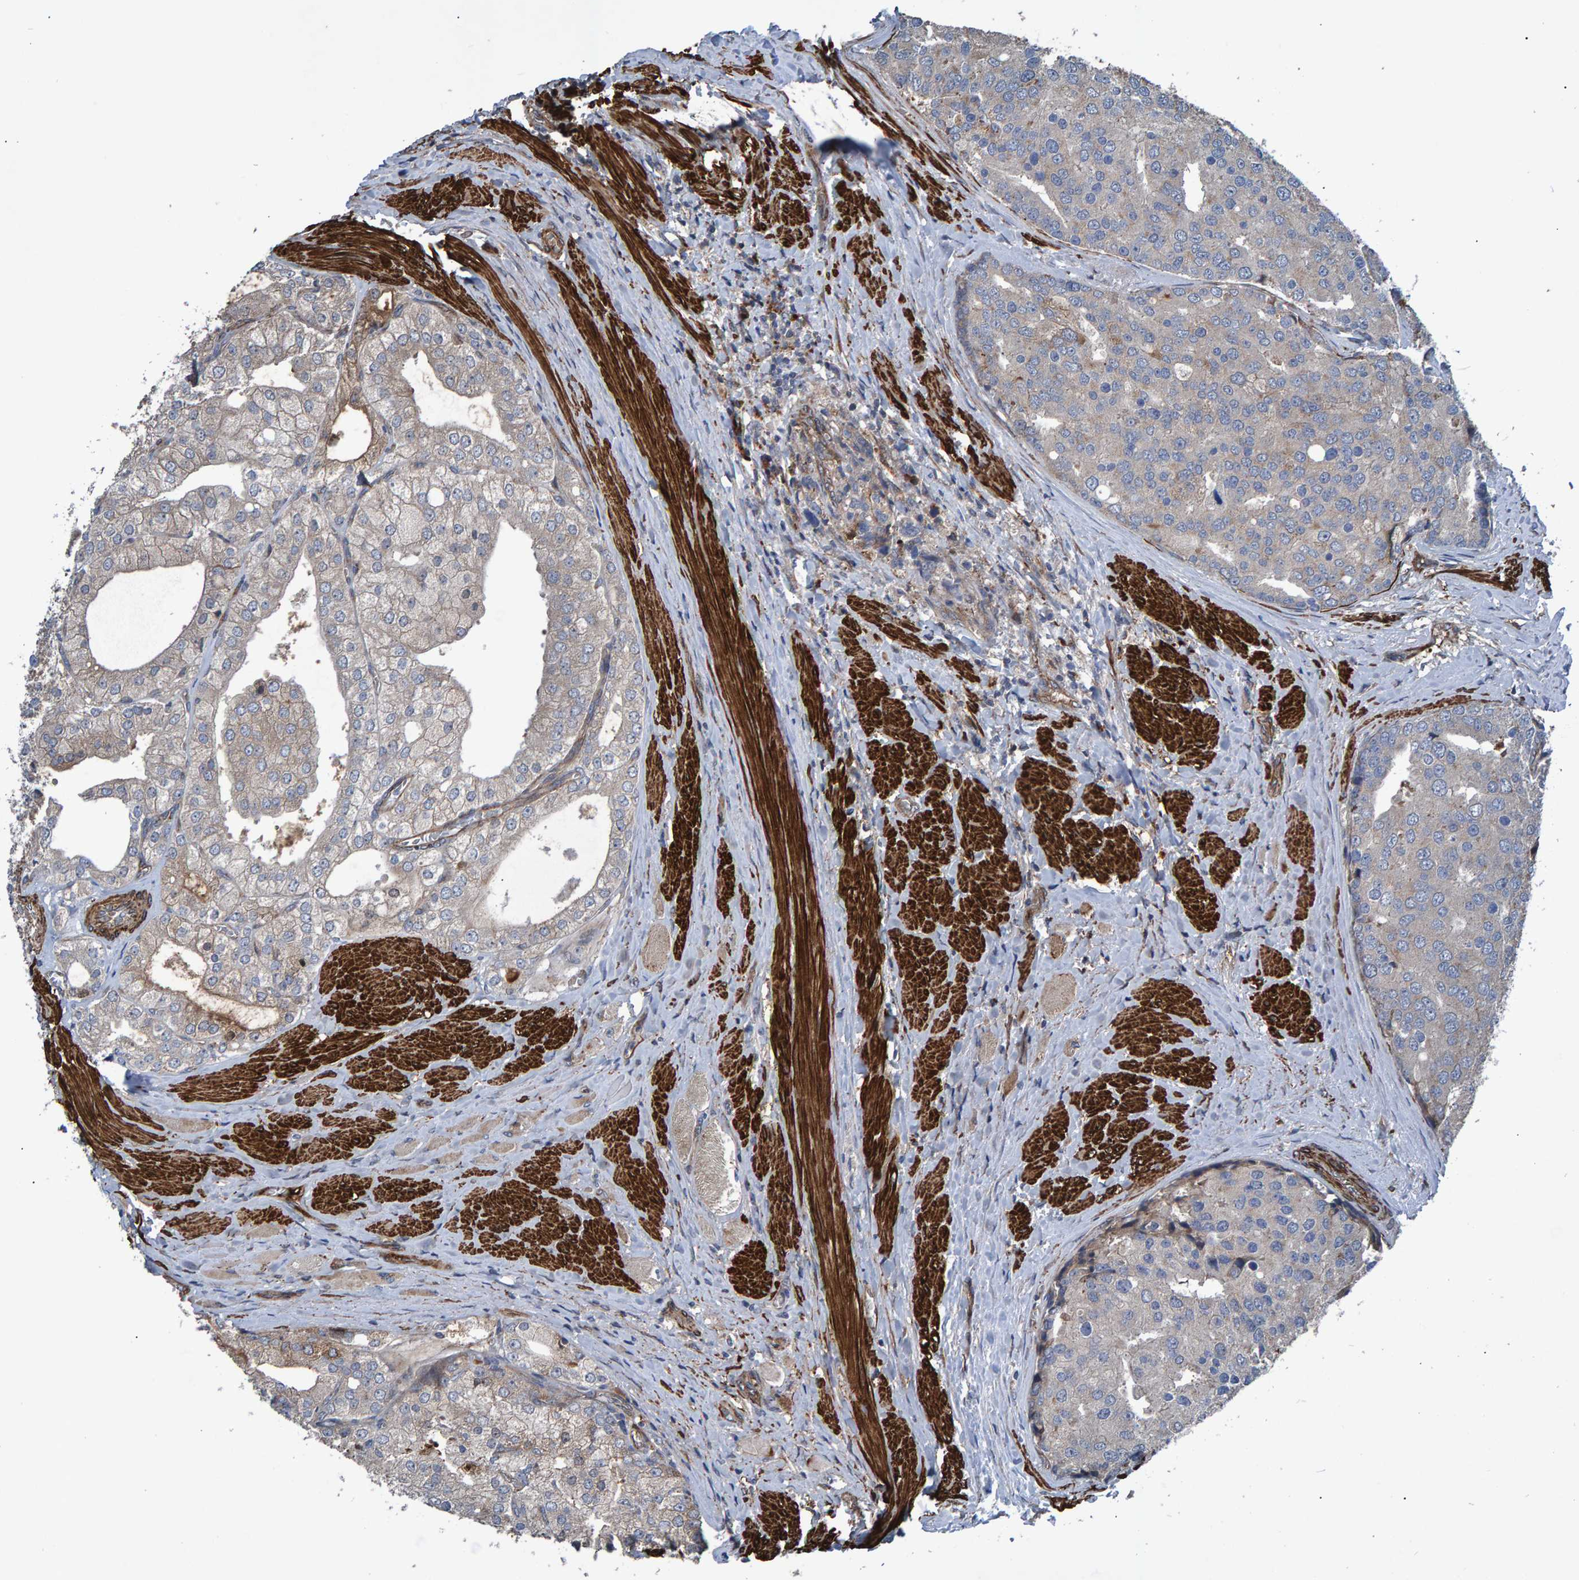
{"staining": {"intensity": "weak", "quantity": "25%-75%", "location": "cytoplasmic/membranous"}, "tissue": "prostate cancer", "cell_type": "Tumor cells", "image_type": "cancer", "snomed": [{"axis": "morphology", "description": "Adenocarcinoma, High grade"}, {"axis": "topography", "description": "Prostate"}], "caption": "Protein staining of prostate cancer tissue displays weak cytoplasmic/membranous positivity in about 25%-75% of tumor cells. (DAB IHC with brightfield microscopy, high magnification).", "gene": "SLIT2", "patient": {"sex": "male", "age": 50}}